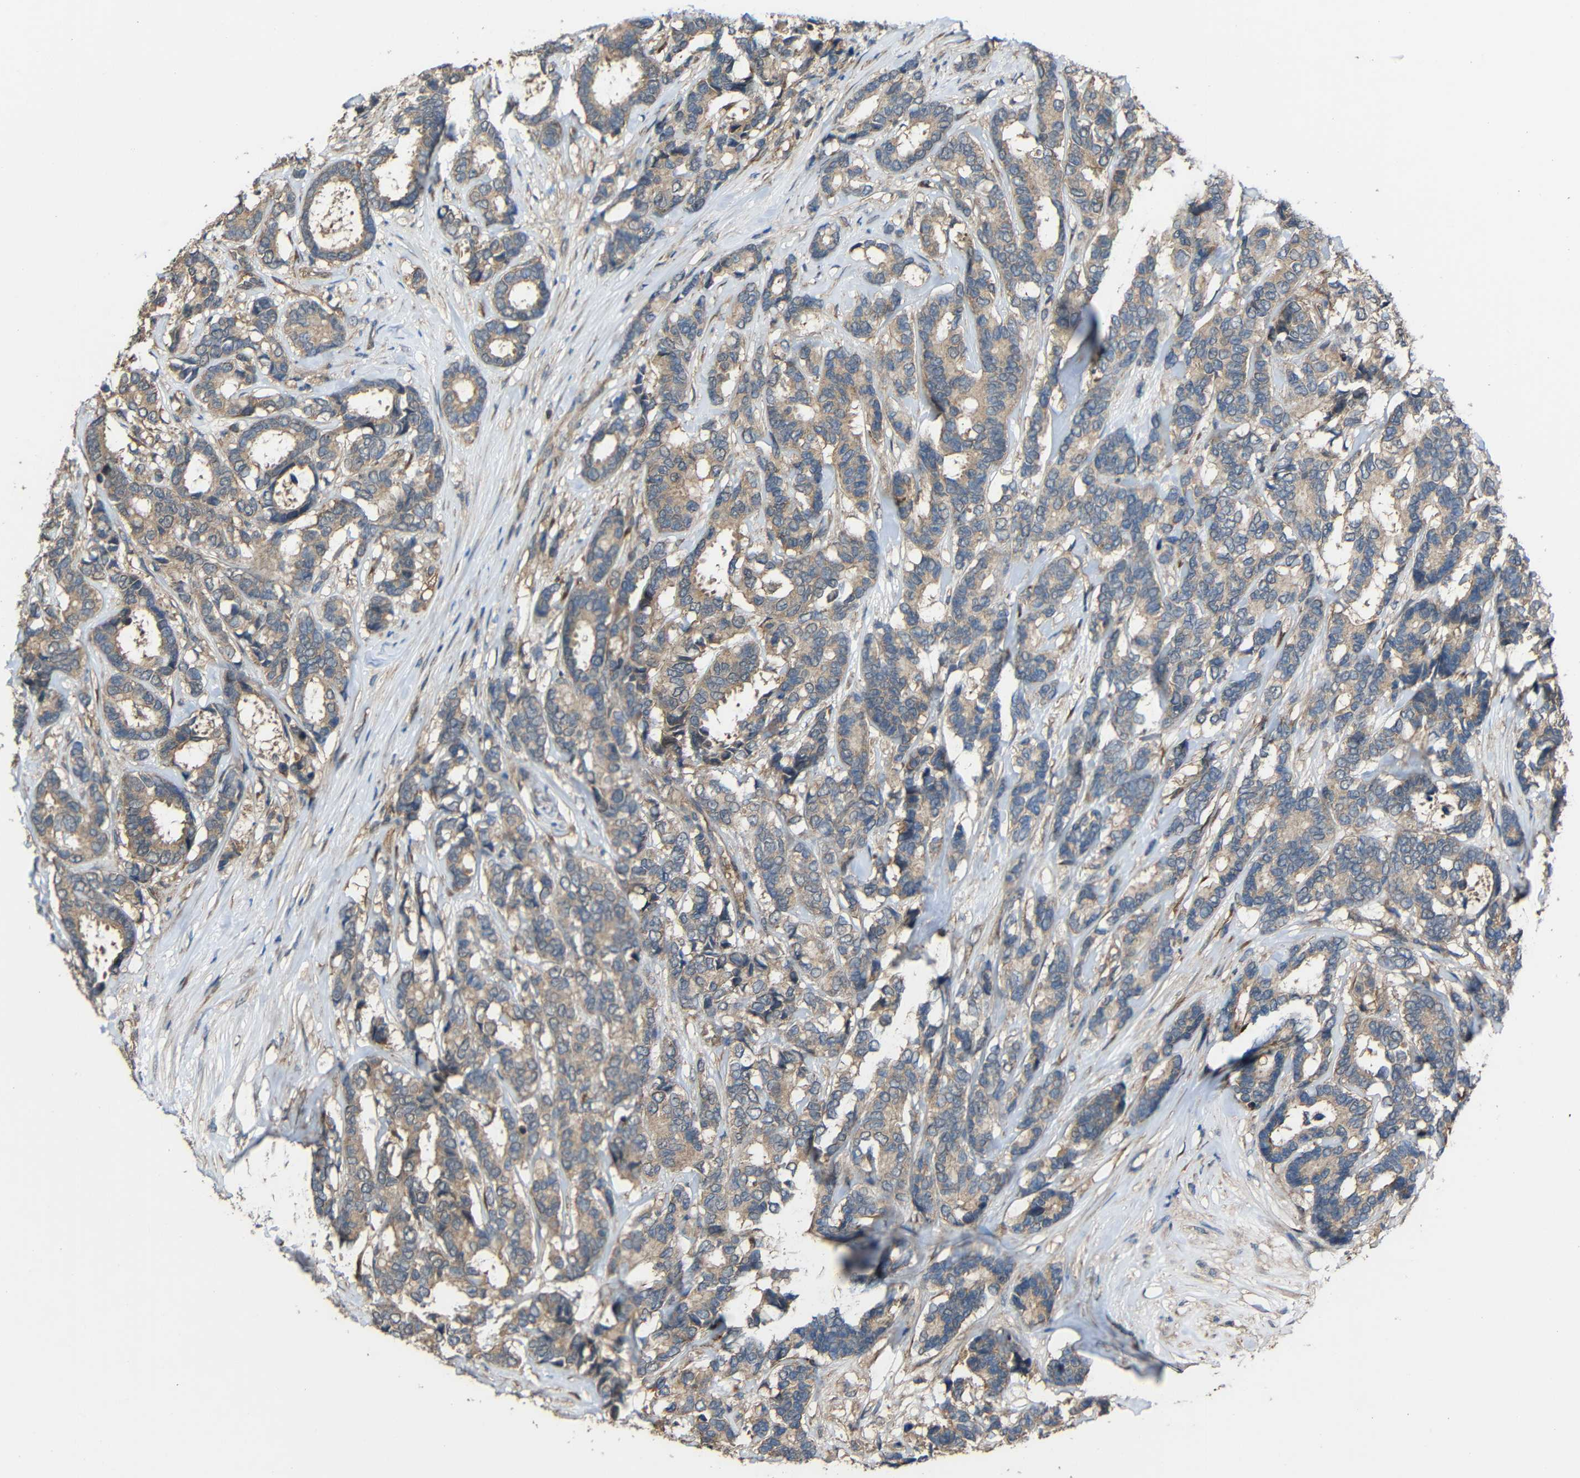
{"staining": {"intensity": "weak", "quantity": ">75%", "location": "cytoplasmic/membranous"}, "tissue": "breast cancer", "cell_type": "Tumor cells", "image_type": "cancer", "snomed": [{"axis": "morphology", "description": "Duct carcinoma"}, {"axis": "topography", "description": "Breast"}], "caption": "Breast cancer (intraductal carcinoma) tissue demonstrates weak cytoplasmic/membranous staining in approximately >75% of tumor cells, visualized by immunohistochemistry.", "gene": "CHST9", "patient": {"sex": "female", "age": 87}}